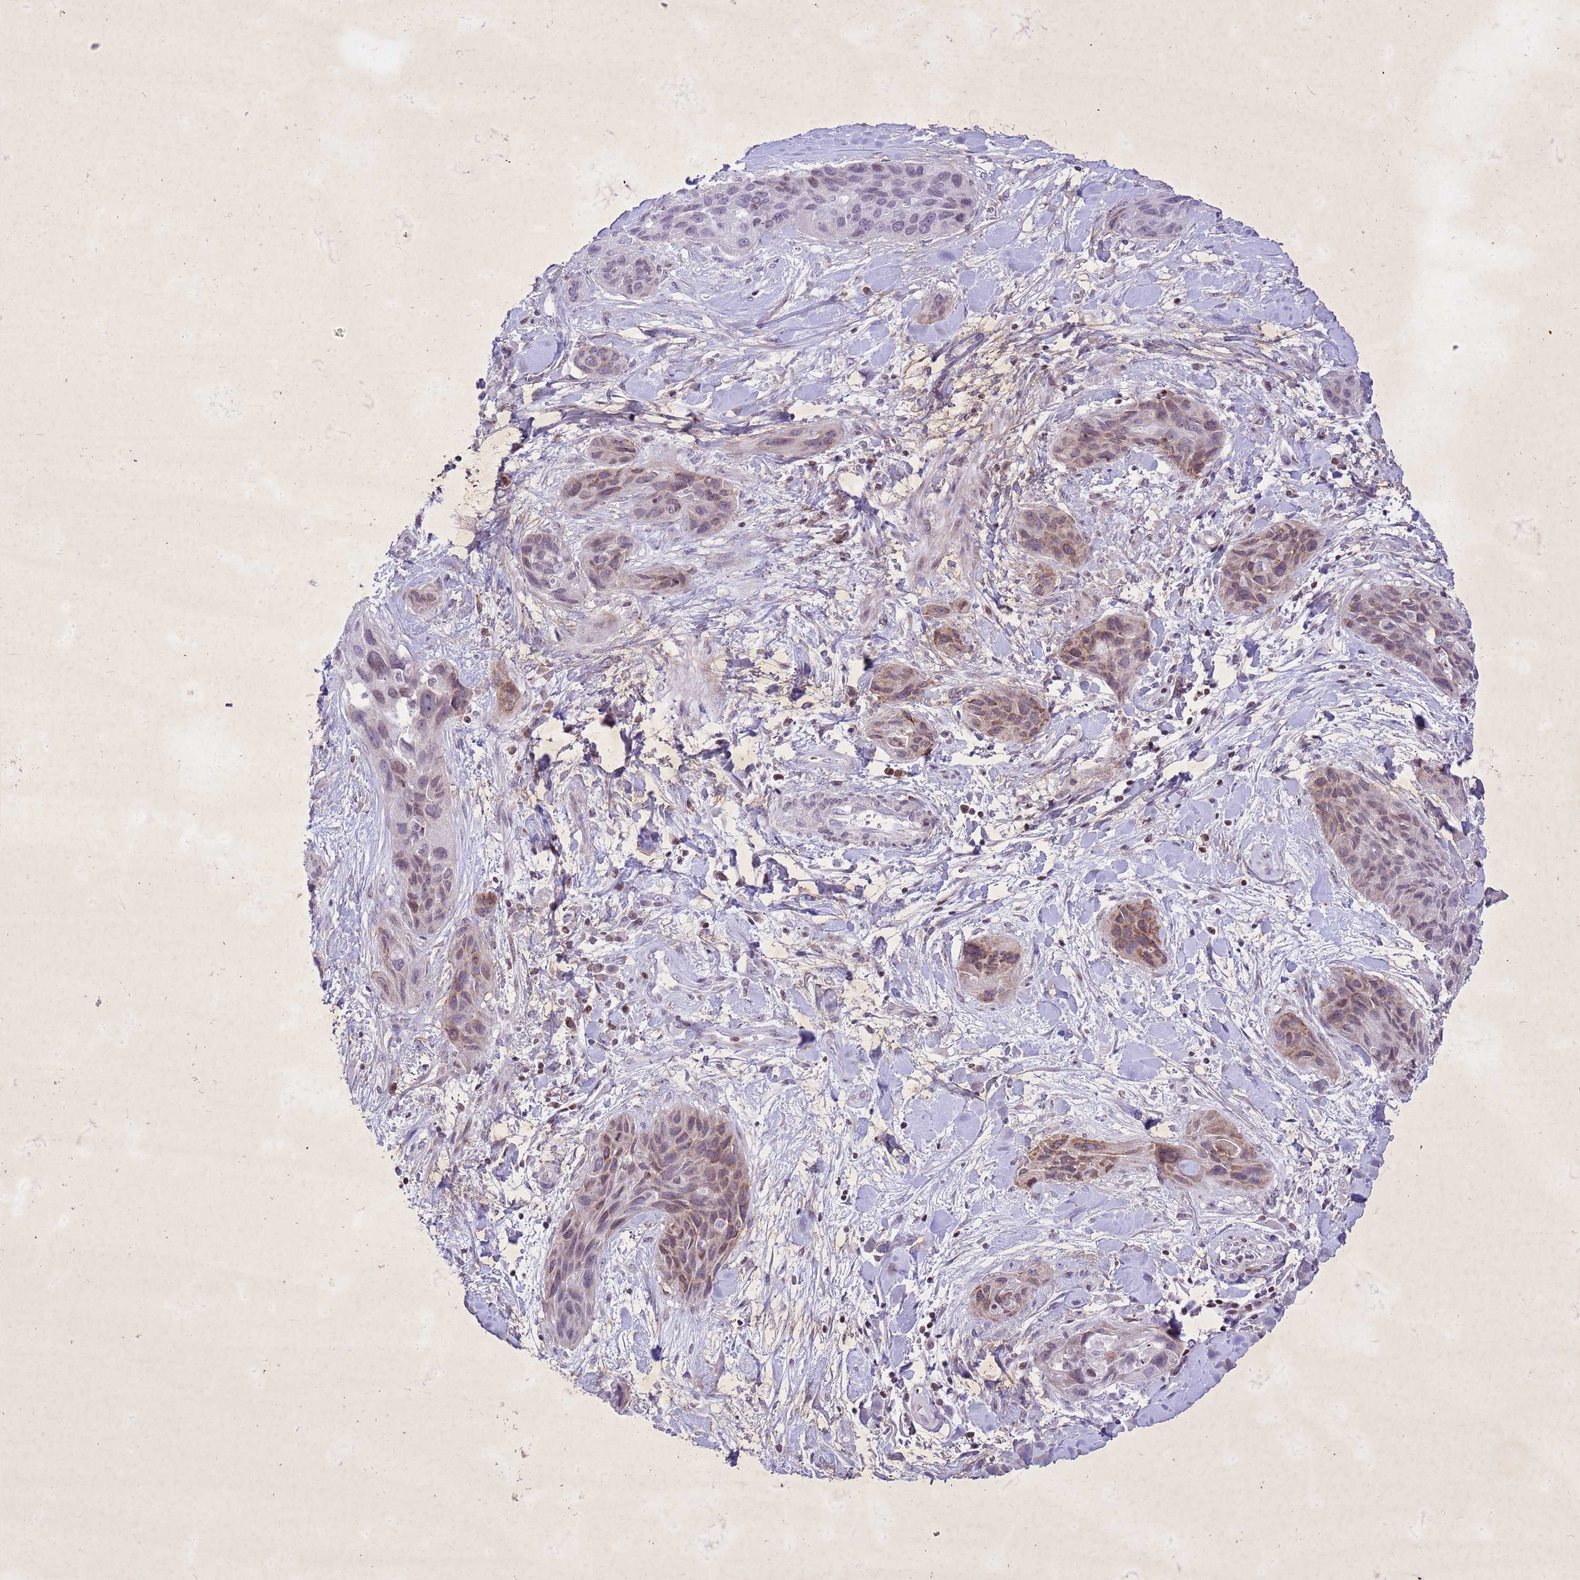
{"staining": {"intensity": "moderate", "quantity": "<25%", "location": "cytoplasmic/membranous"}, "tissue": "lung cancer", "cell_type": "Tumor cells", "image_type": "cancer", "snomed": [{"axis": "morphology", "description": "Squamous cell carcinoma, NOS"}, {"axis": "topography", "description": "Lung"}], "caption": "Lung squamous cell carcinoma stained for a protein (brown) exhibits moderate cytoplasmic/membranous positive staining in about <25% of tumor cells.", "gene": "COPS9", "patient": {"sex": "female", "age": 70}}